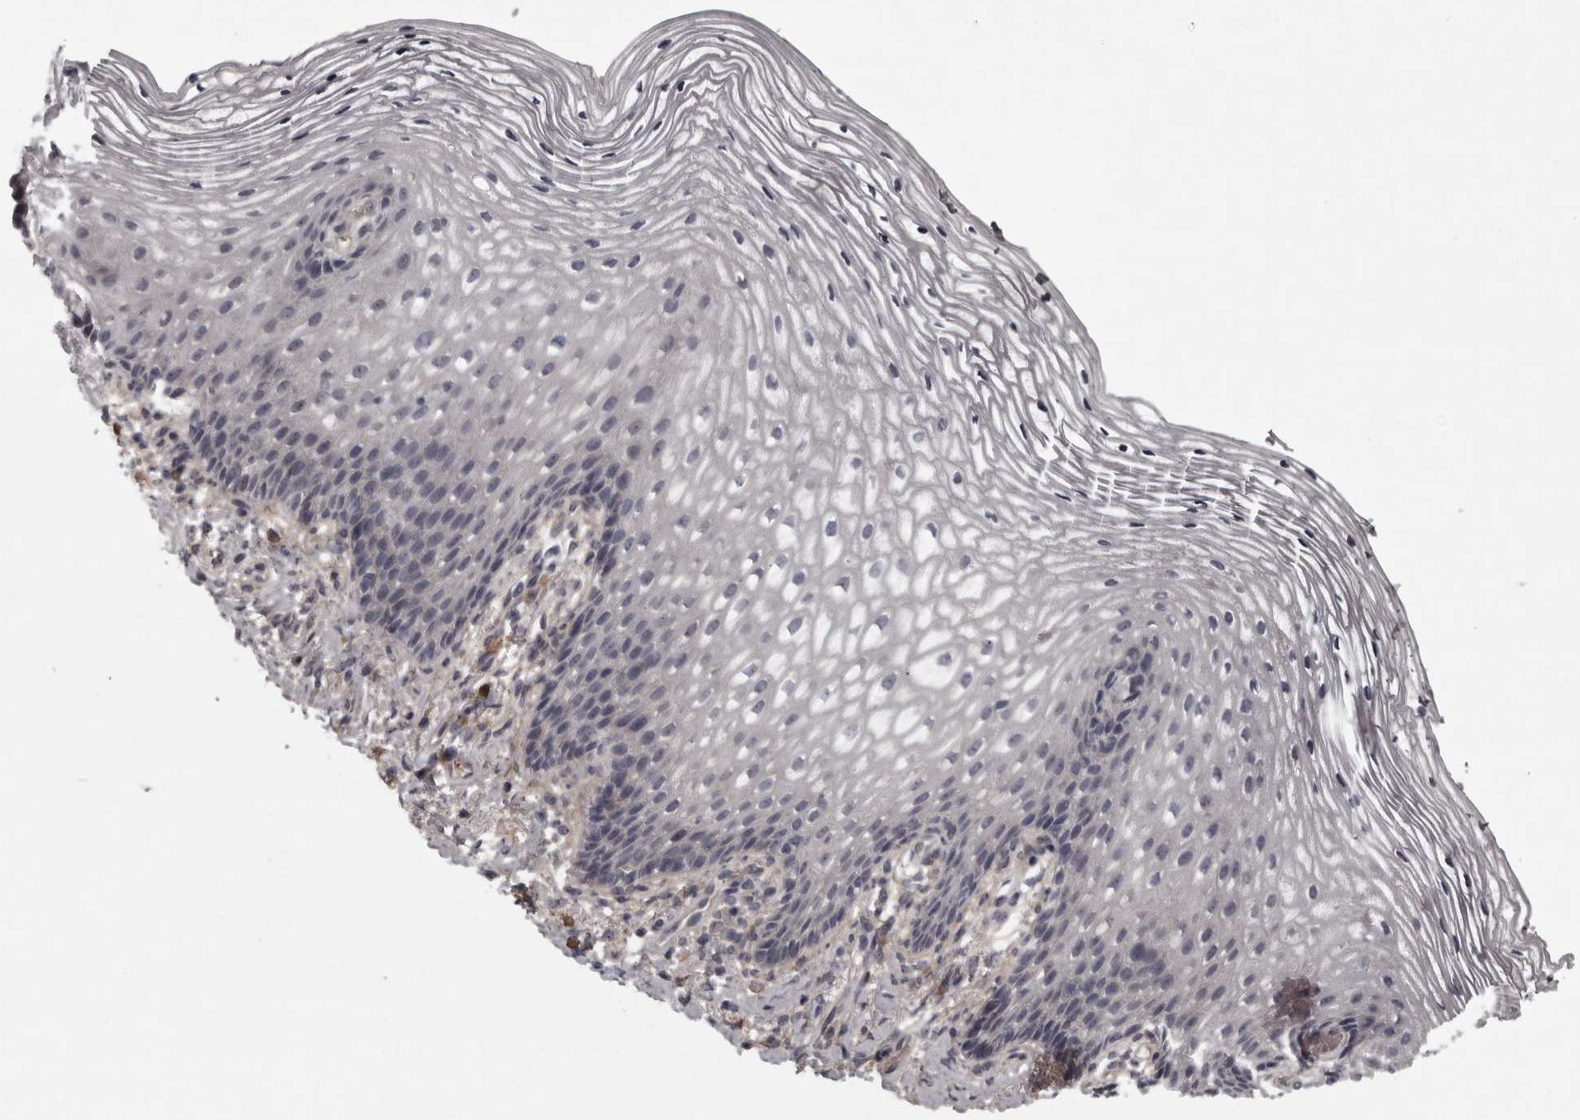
{"staining": {"intensity": "negative", "quantity": "none", "location": "none"}, "tissue": "vagina", "cell_type": "Squamous epithelial cells", "image_type": "normal", "snomed": [{"axis": "morphology", "description": "Normal tissue, NOS"}, {"axis": "topography", "description": "Vagina"}], "caption": "DAB (3,3'-diaminobenzidine) immunohistochemical staining of unremarkable human vagina exhibits no significant staining in squamous epithelial cells. The staining is performed using DAB brown chromogen with nuclei counter-stained in using hematoxylin.", "gene": "RSU1", "patient": {"sex": "female", "age": 60}}